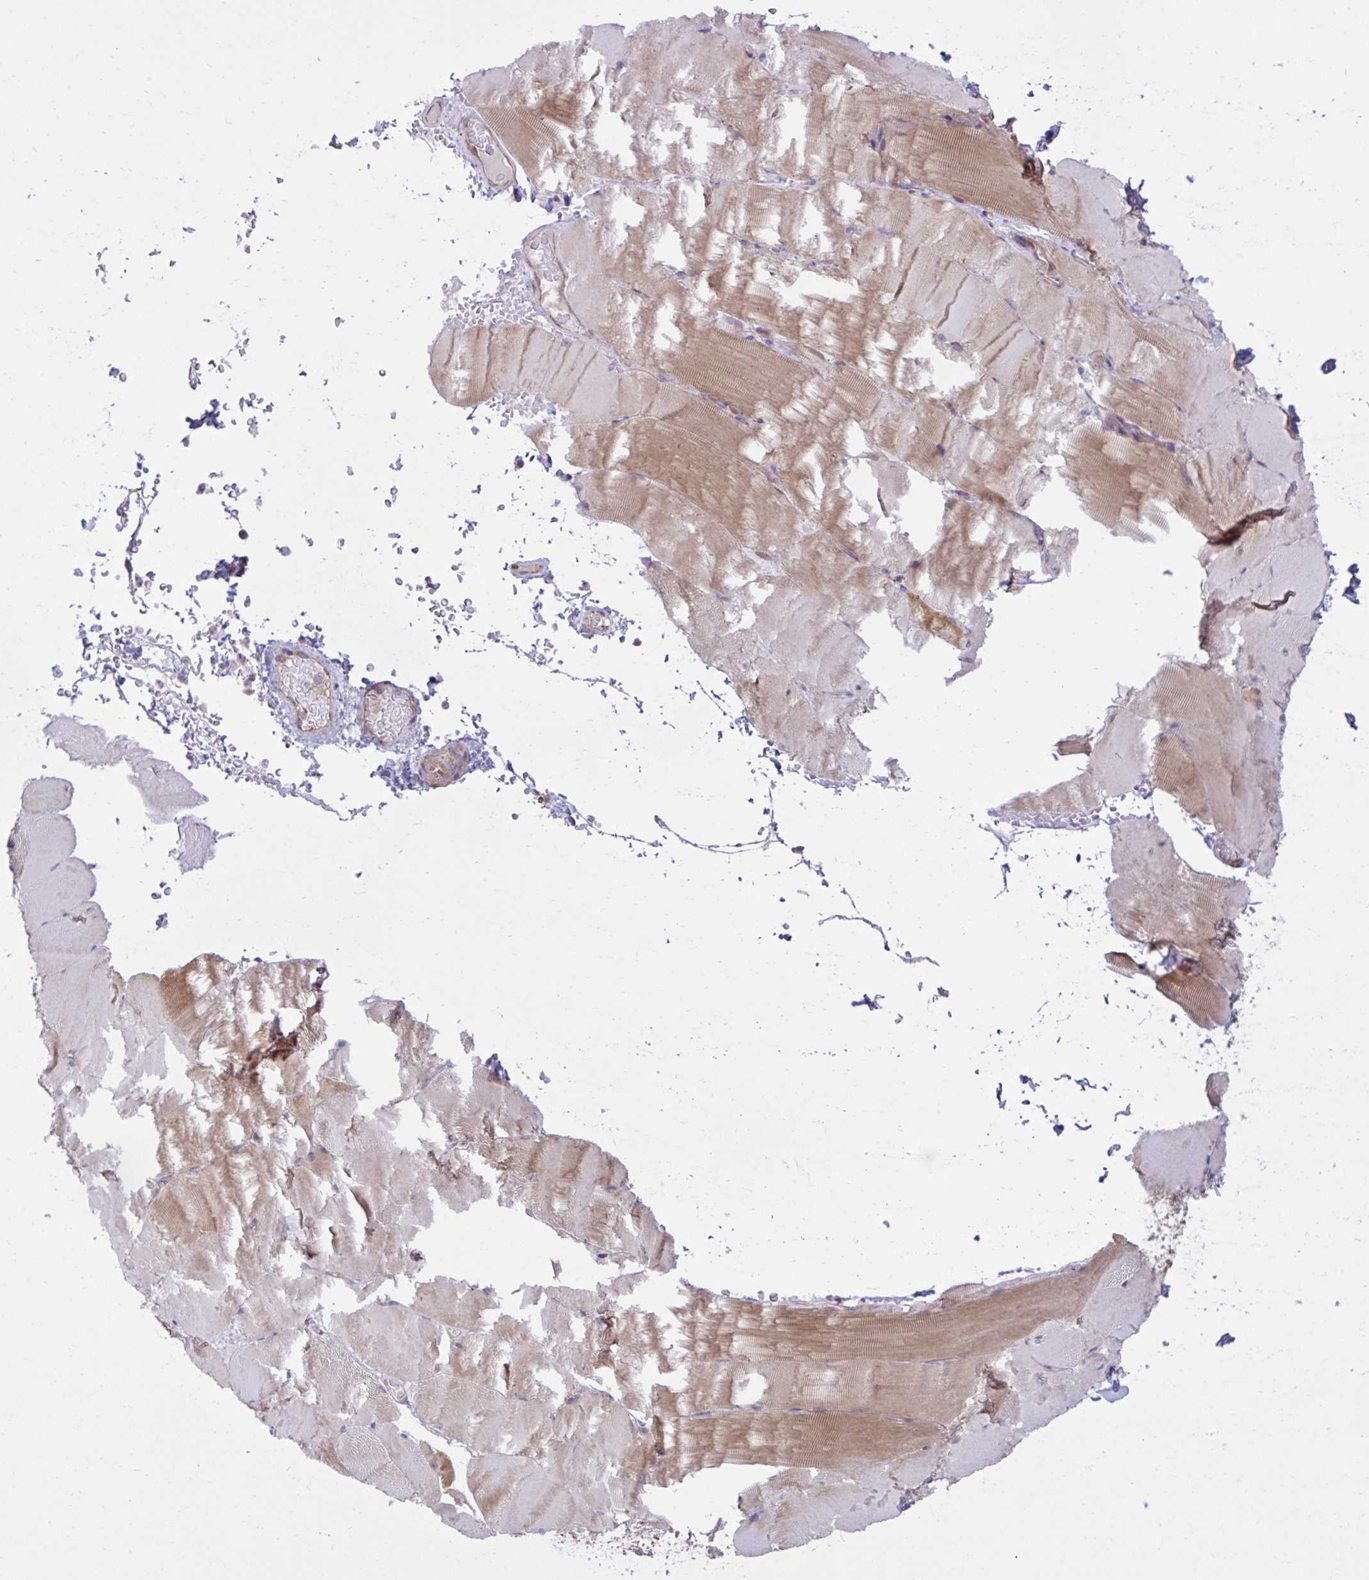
{"staining": {"intensity": "moderate", "quantity": "25%-75%", "location": "cytoplasmic/membranous"}, "tissue": "skeletal muscle", "cell_type": "Myocytes", "image_type": "normal", "snomed": [{"axis": "morphology", "description": "Normal tissue, NOS"}, {"axis": "topography", "description": "Skeletal muscle"}], "caption": "Immunohistochemistry (IHC) of normal human skeletal muscle displays medium levels of moderate cytoplasmic/membranous staining in approximately 25%-75% of myocytes.", "gene": "LIMS1", "patient": {"sex": "female", "age": 37}}